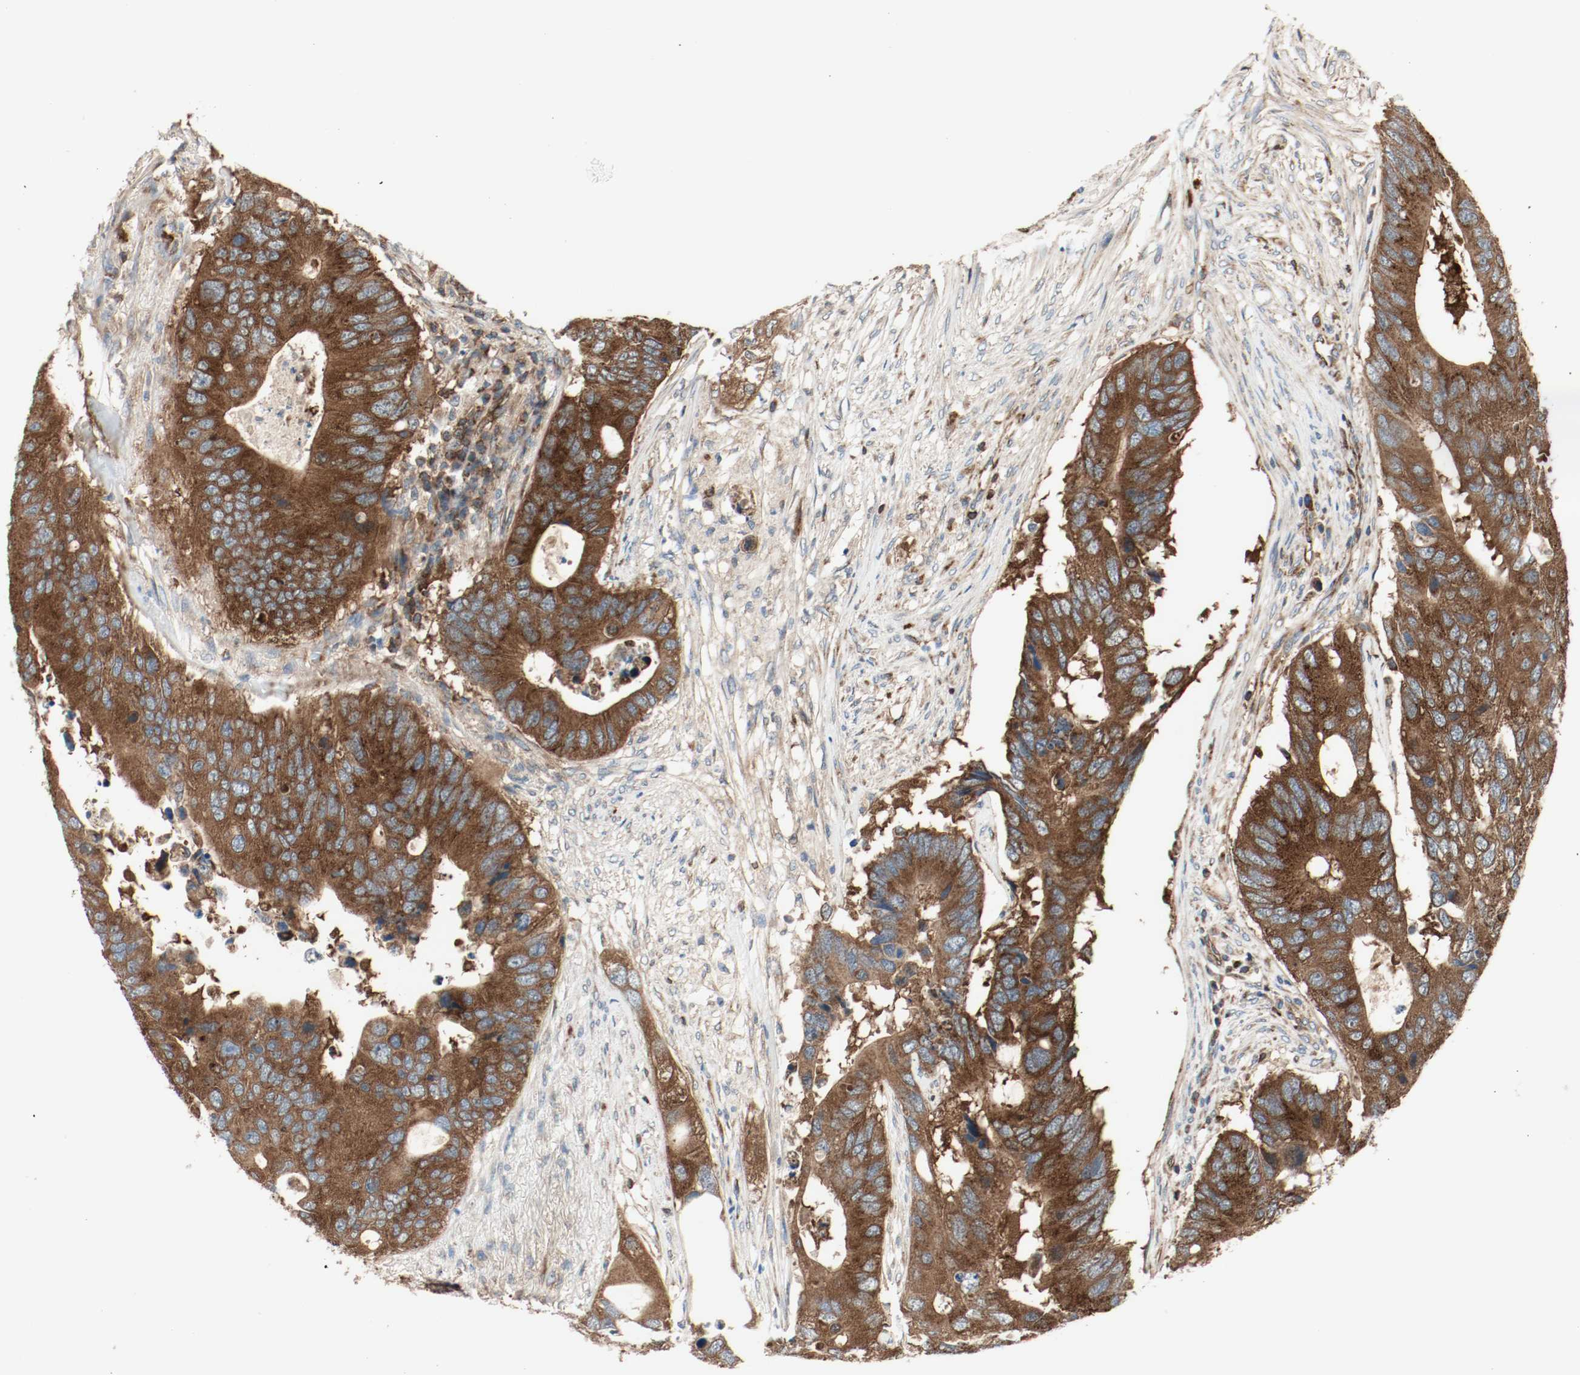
{"staining": {"intensity": "strong", "quantity": ">75%", "location": "cytoplasmic/membranous"}, "tissue": "colorectal cancer", "cell_type": "Tumor cells", "image_type": "cancer", "snomed": [{"axis": "morphology", "description": "Adenocarcinoma, NOS"}, {"axis": "topography", "description": "Colon"}], "caption": "Colorectal adenocarcinoma stained with a protein marker reveals strong staining in tumor cells.", "gene": "PLCG1", "patient": {"sex": "male", "age": 71}}